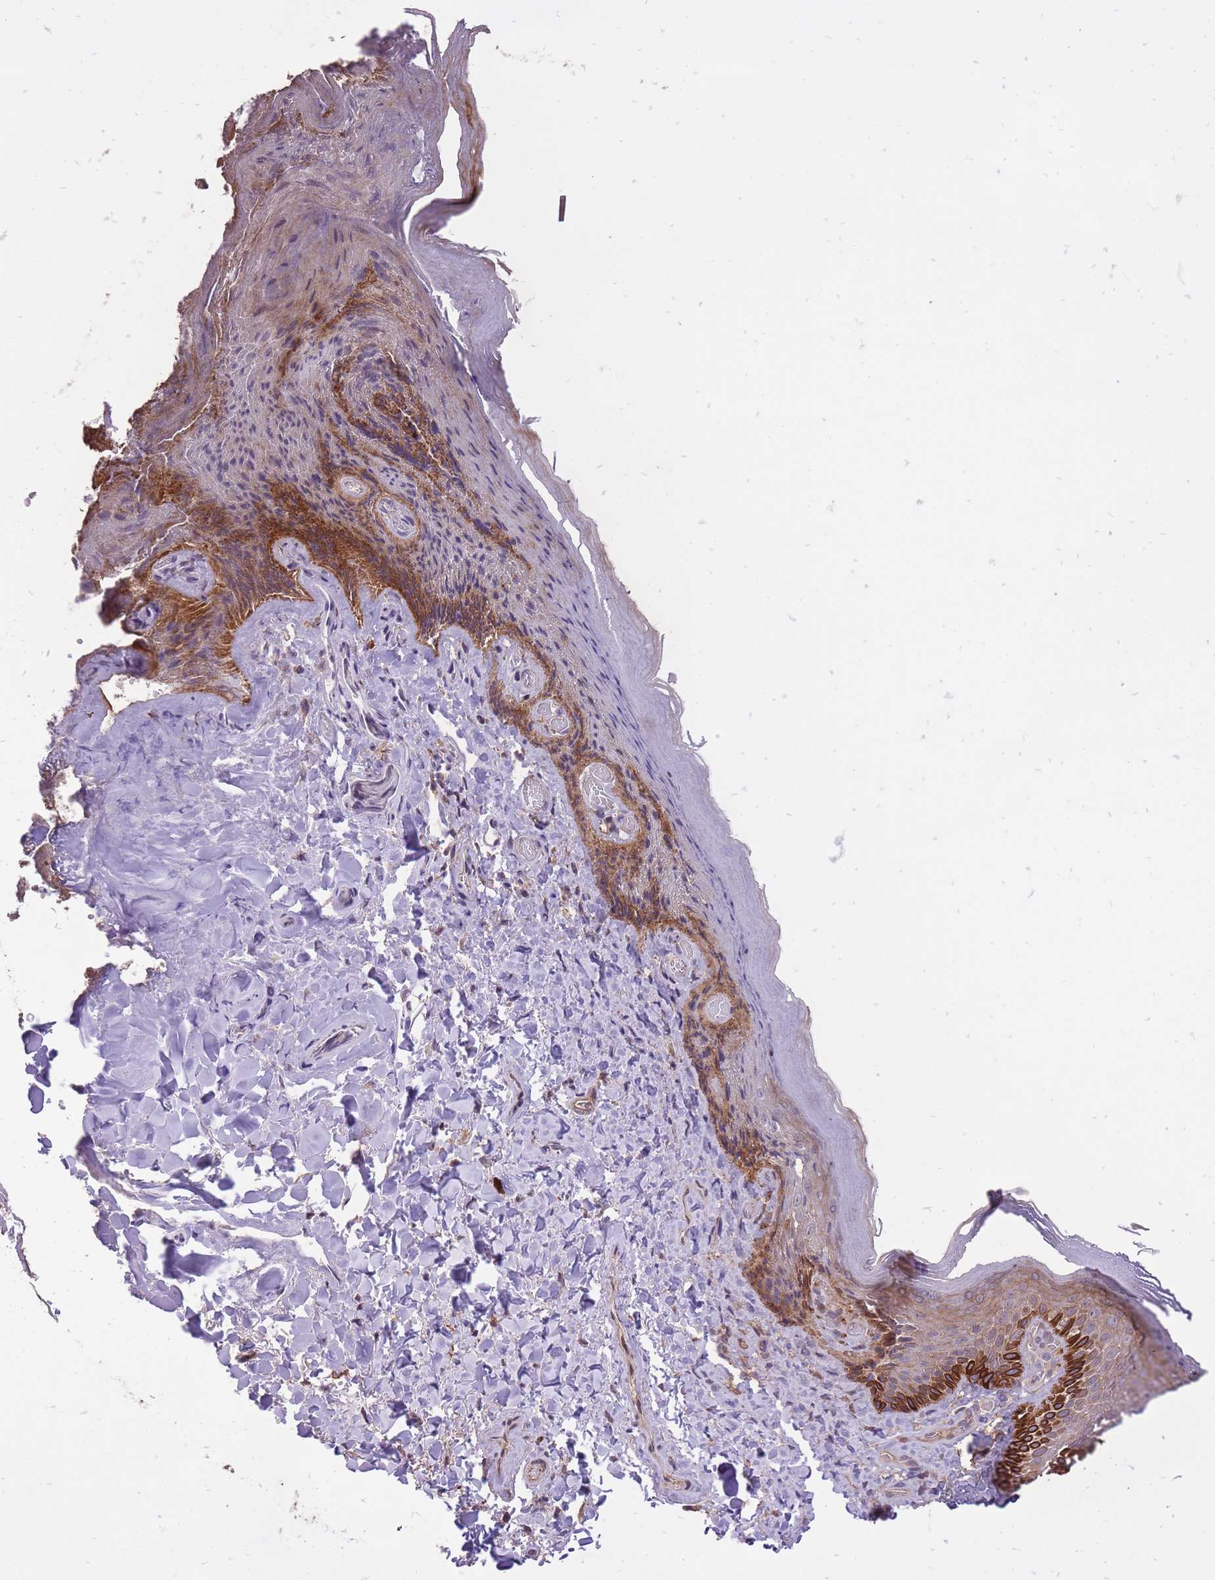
{"staining": {"intensity": "strong", "quantity": "25%-75%", "location": "cytoplasmic/membranous"}, "tissue": "skin", "cell_type": "Epidermal cells", "image_type": "normal", "snomed": [{"axis": "morphology", "description": "Normal tissue, NOS"}, {"axis": "topography", "description": "Anal"}], "caption": "Immunohistochemical staining of normal human skin displays high levels of strong cytoplasmic/membranous positivity in approximately 25%-75% of epidermal cells. The protein of interest is stained brown, and the nuclei are stained in blue (DAB (3,3'-diaminobenzidine) IHC with brightfield microscopy, high magnification).", "gene": "TET3", "patient": {"sex": "female", "age": 89}}